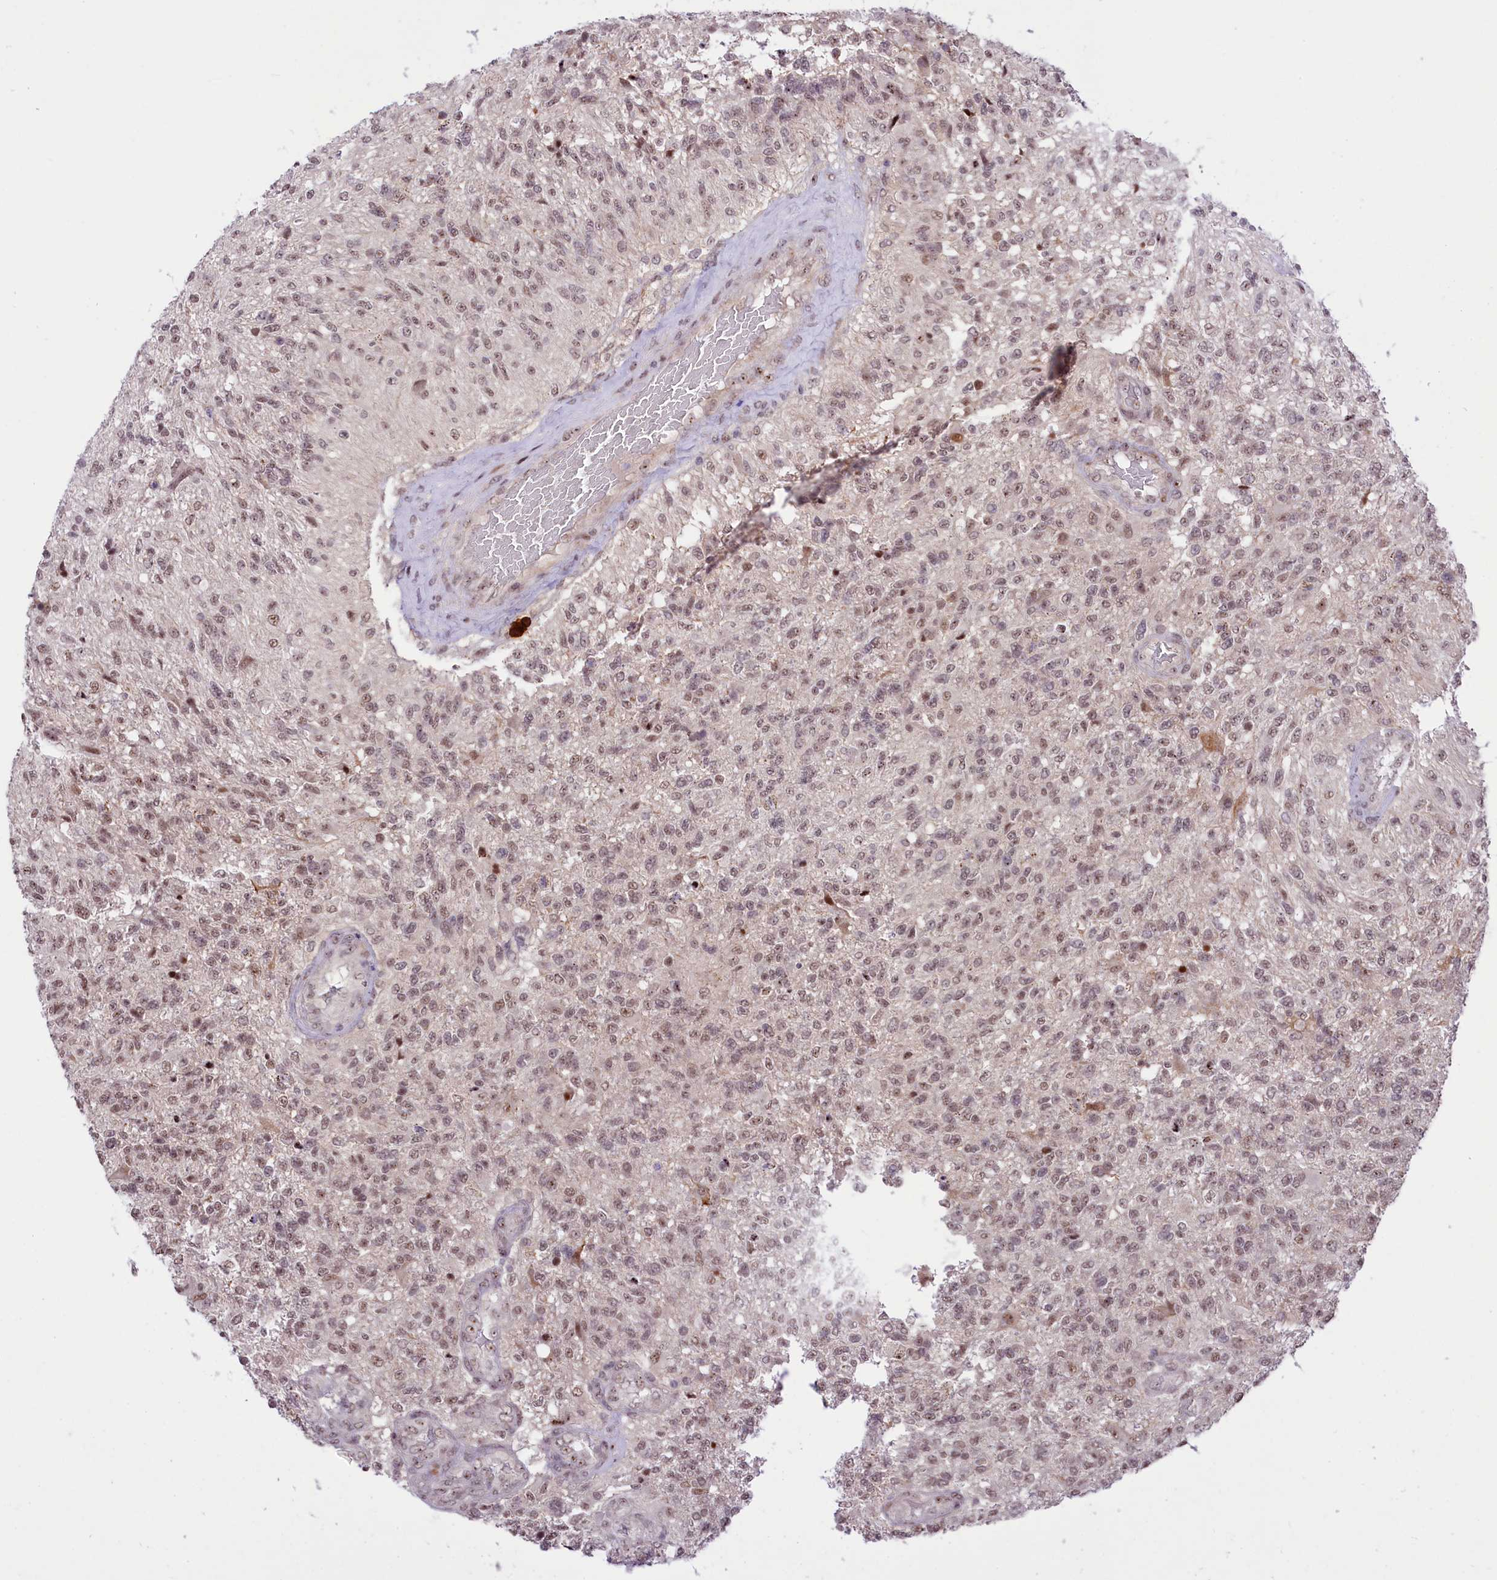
{"staining": {"intensity": "weak", "quantity": ">75%", "location": "nuclear"}, "tissue": "glioma", "cell_type": "Tumor cells", "image_type": "cancer", "snomed": [{"axis": "morphology", "description": "Glioma, malignant, High grade"}, {"axis": "topography", "description": "Brain"}], "caption": "The histopathology image demonstrates a brown stain indicating the presence of a protein in the nuclear of tumor cells in glioma. The staining was performed using DAB to visualize the protein expression in brown, while the nuclei were stained in blue with hematoxylin (Magnification: 20x).", "gene": "ANKS3", "patient": {"sex": "male", "age": 56}}